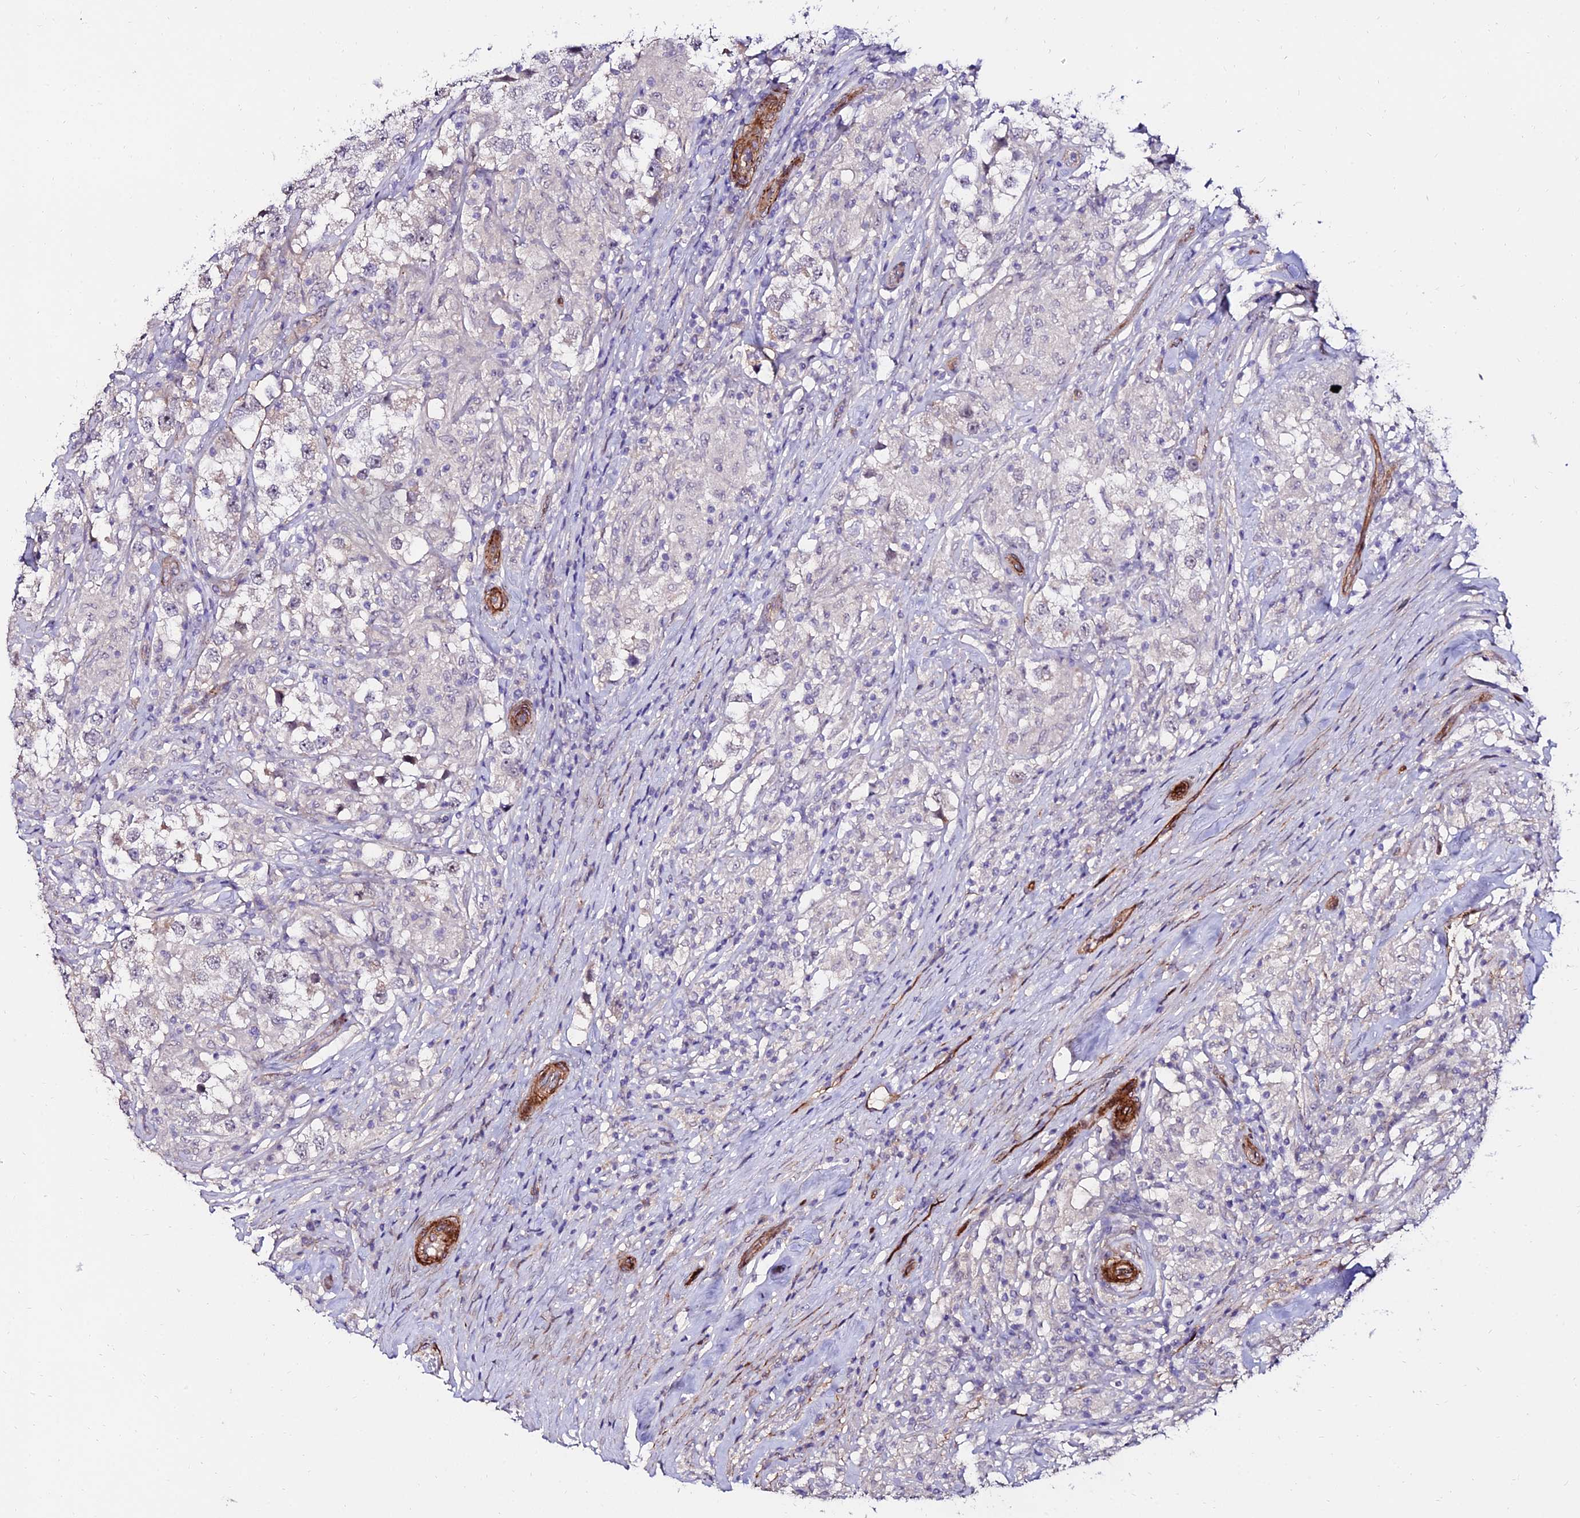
{"staining": {"intensity": "negative", "quantity": "none", "location": "none"}, "tissue": "testis cancer", "cell_type": "Tumor cells", "image_type": "cancer", "snomed": [{"axis": "morphology", "description": "Seminoma, NOS"}, {"axis": "topography", "description": "Testis"}], "caption": "A high-resolution micrograph shows IHC staining of seminoma (testis), which demonstrates no significant expression in tumor cells.", "gene": "ALDH3B2", "patient": {"sex": "male", "age": 46}}